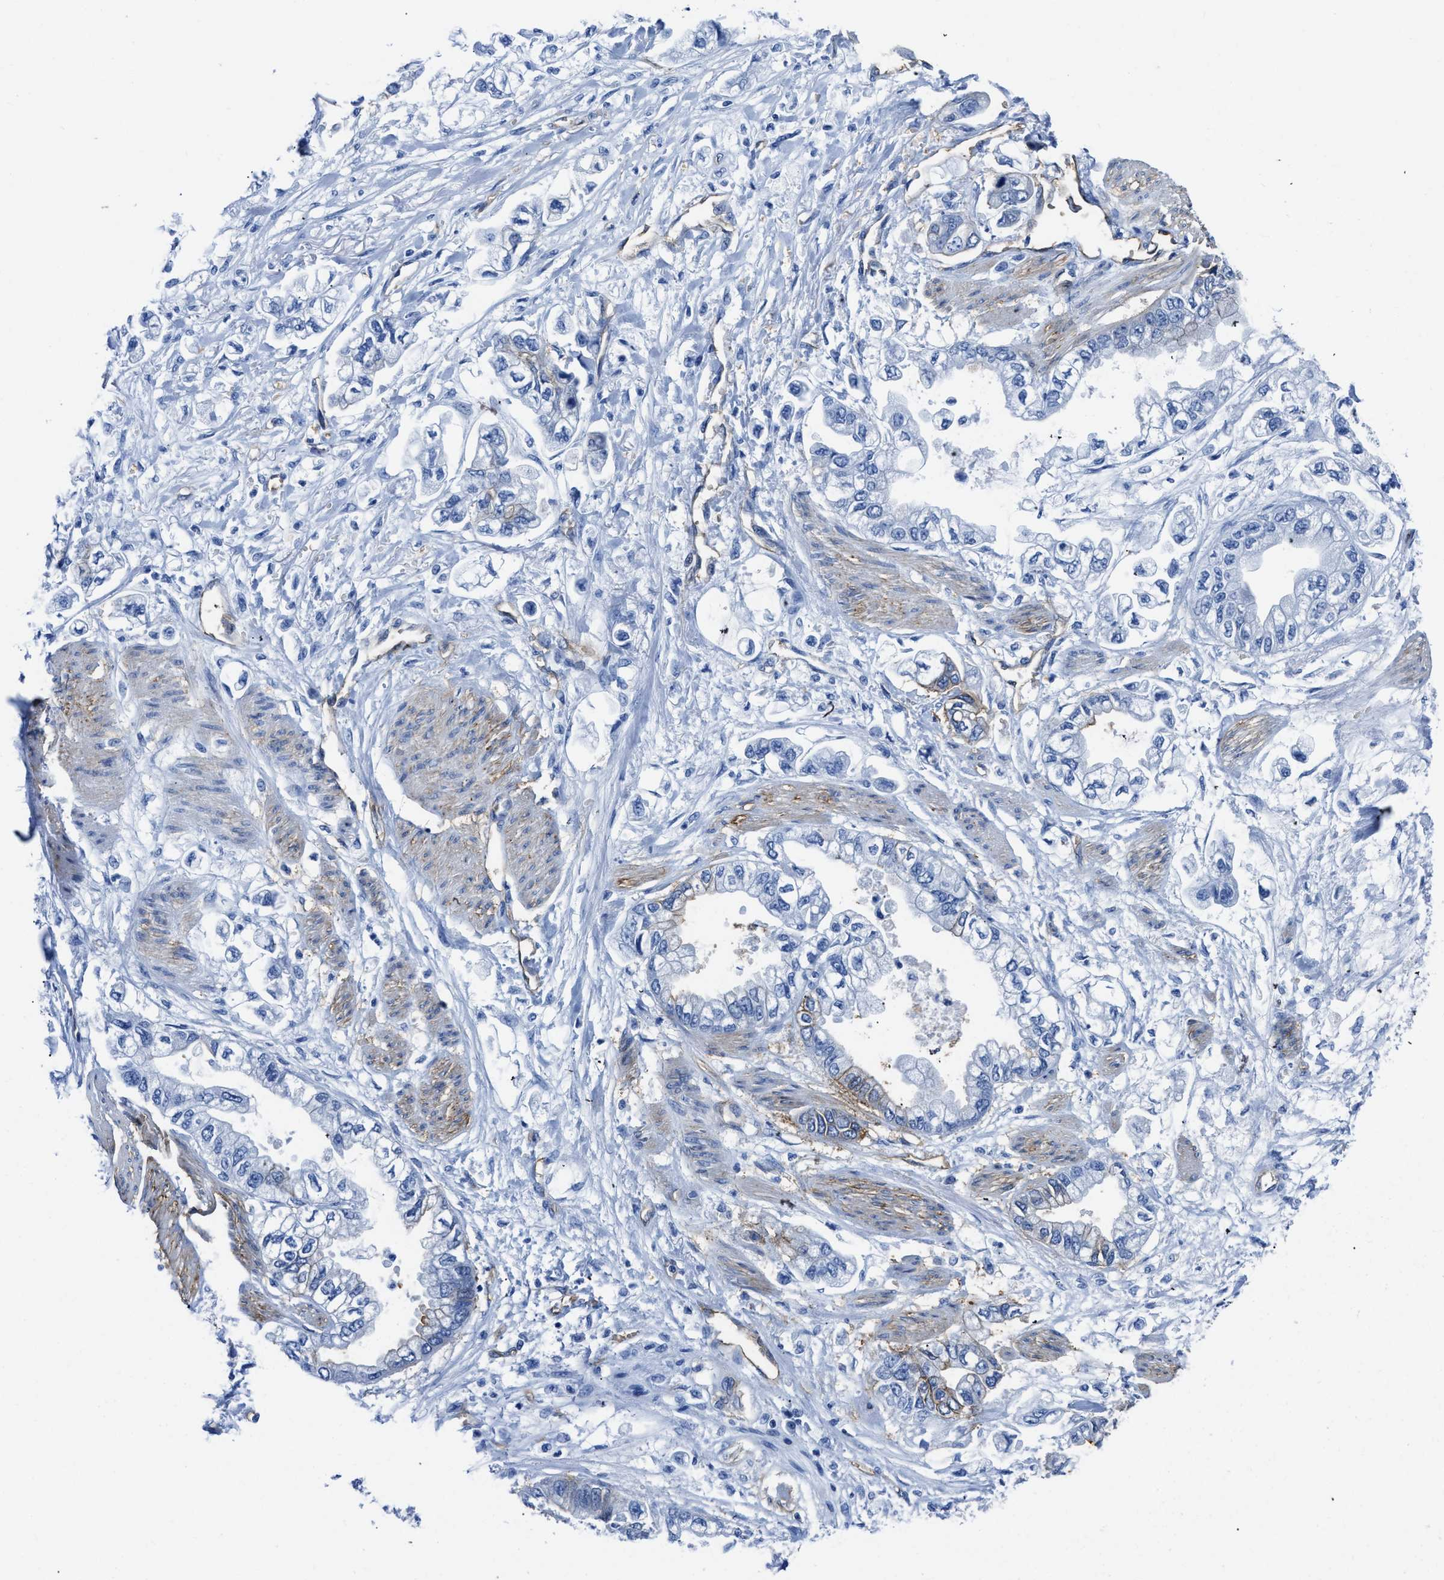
{"staining": {"intensity": "moderate", "quantity": "<25%", "location": "cytoplasmic/membranous"}, "tissue": "stomach cancer", "cell_type": "Tumor cells", "image_type": "cancer", "snomed": [{"axis": "morphology", "description": "Normal tissue, NOS"}, {"axis": "morphology", "description": "Adenocarcinoma, NOS"}, {"axis": "topography", "description": "Stomach"}], "caption": "The micrograph shows a brown stain indicating the presence of a protein in the cytoplasmic/membranous of tumor cells in stomach cancer (adenocarcinoma).", "gene": "AQP1", "patient": {"sex": "male", "age": 62}}